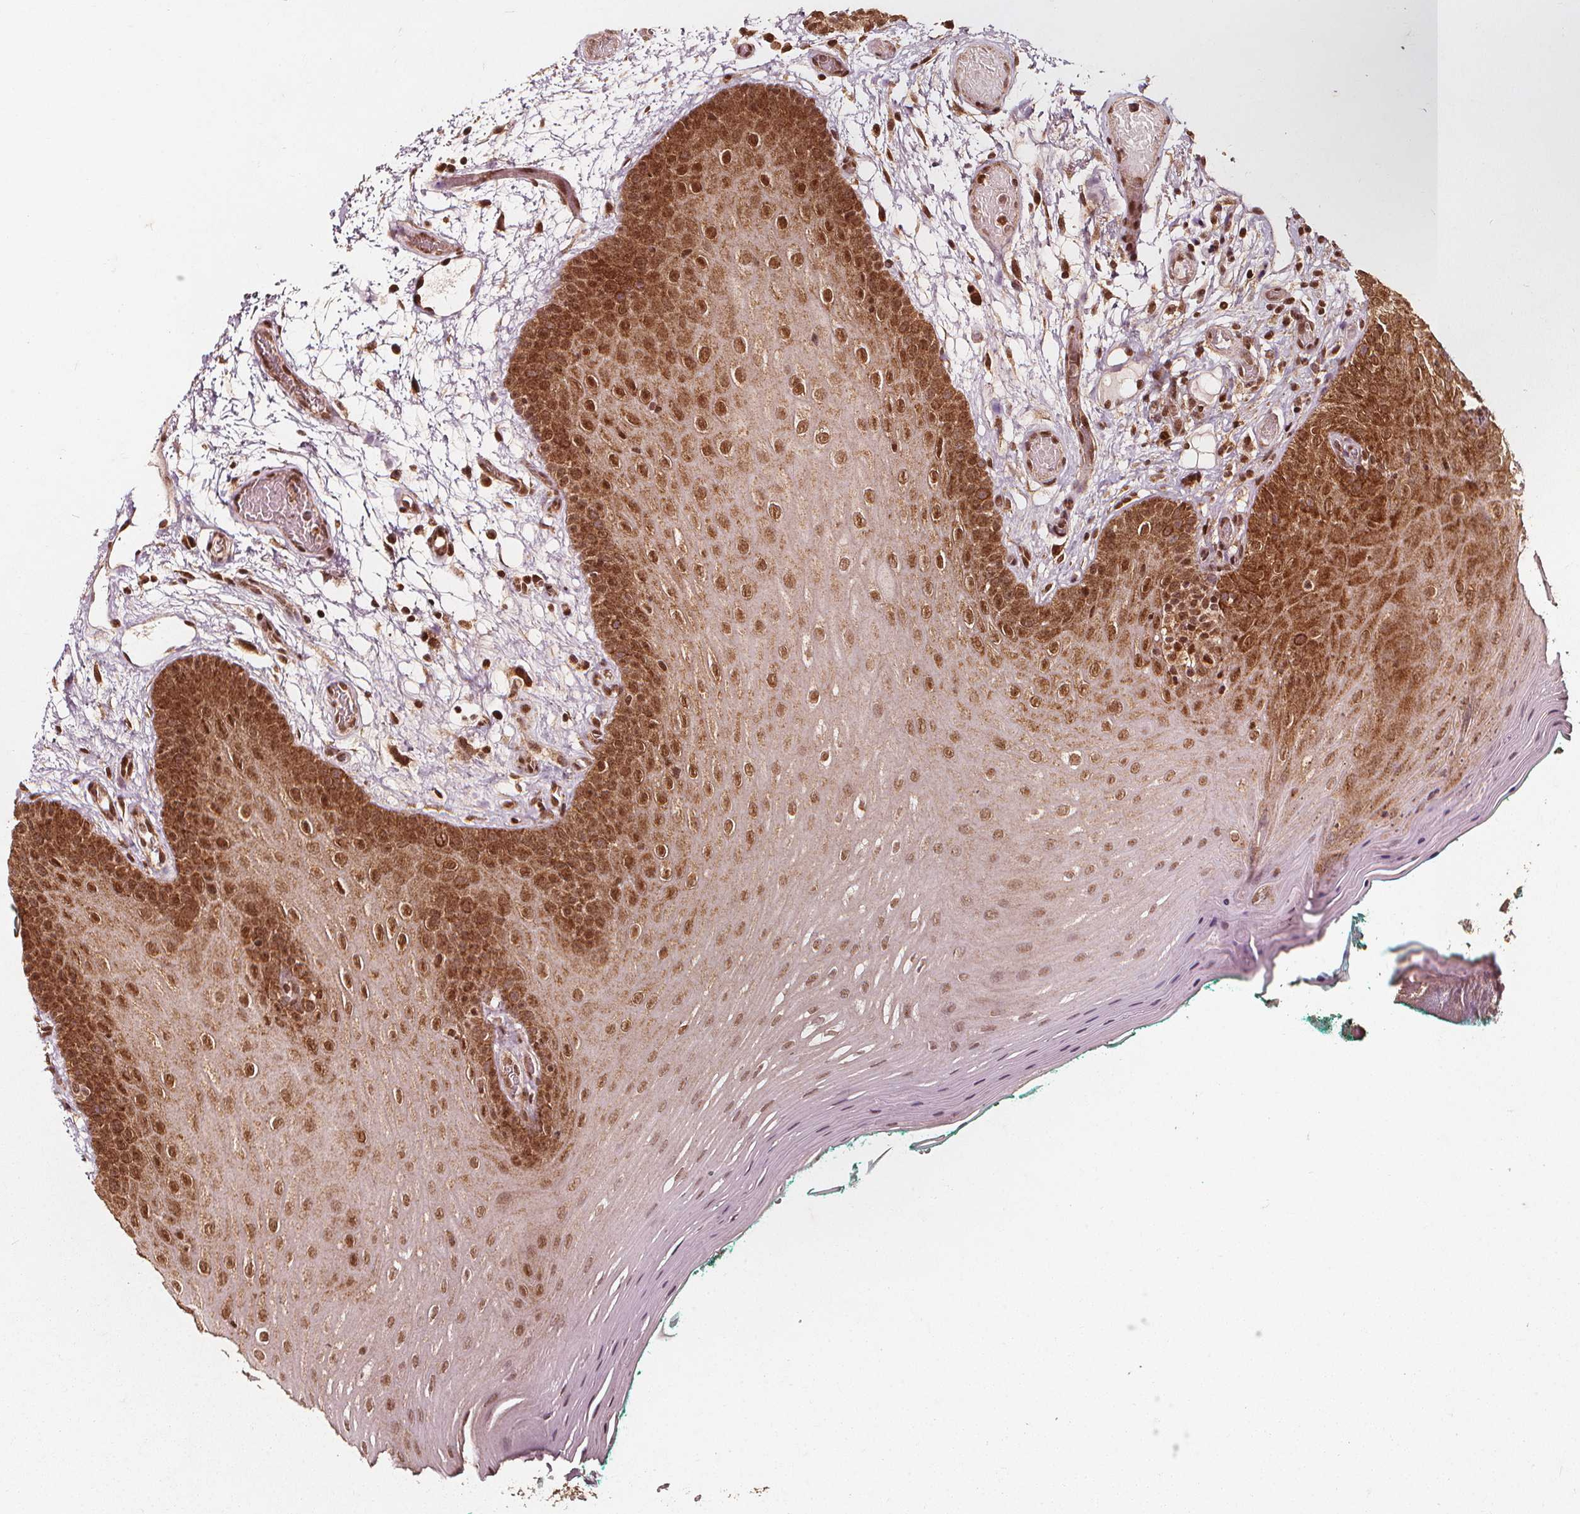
{"staining": {"intensity": "strong", "quantity": ">75%", "location": "cytoplasmic/membranous,nuclear"}, "tissue": "oral mucosa", "cell_type": "Squamous epithelial cells", "image_type": "normal", "snomed": [{"axis": "morphology", "description": "Normal tissue, NOS"}, {"axis": "morphology", "description": "Squamous cell carcinoma, NOS"}, {"axis": "topography", "description": "Oral tissue"}, {"axis": "topography", "description": "Head-Neck"}], "caption": "About >75% of squamous epithelial cells in normal oral mucosa exhibit strong cytoplasmic/membranous,nuclear protein positivity as visualized by brown immunohistochemical staining.", "gene": "SMN1", "patient": {"sex": "male", "age": 78}}